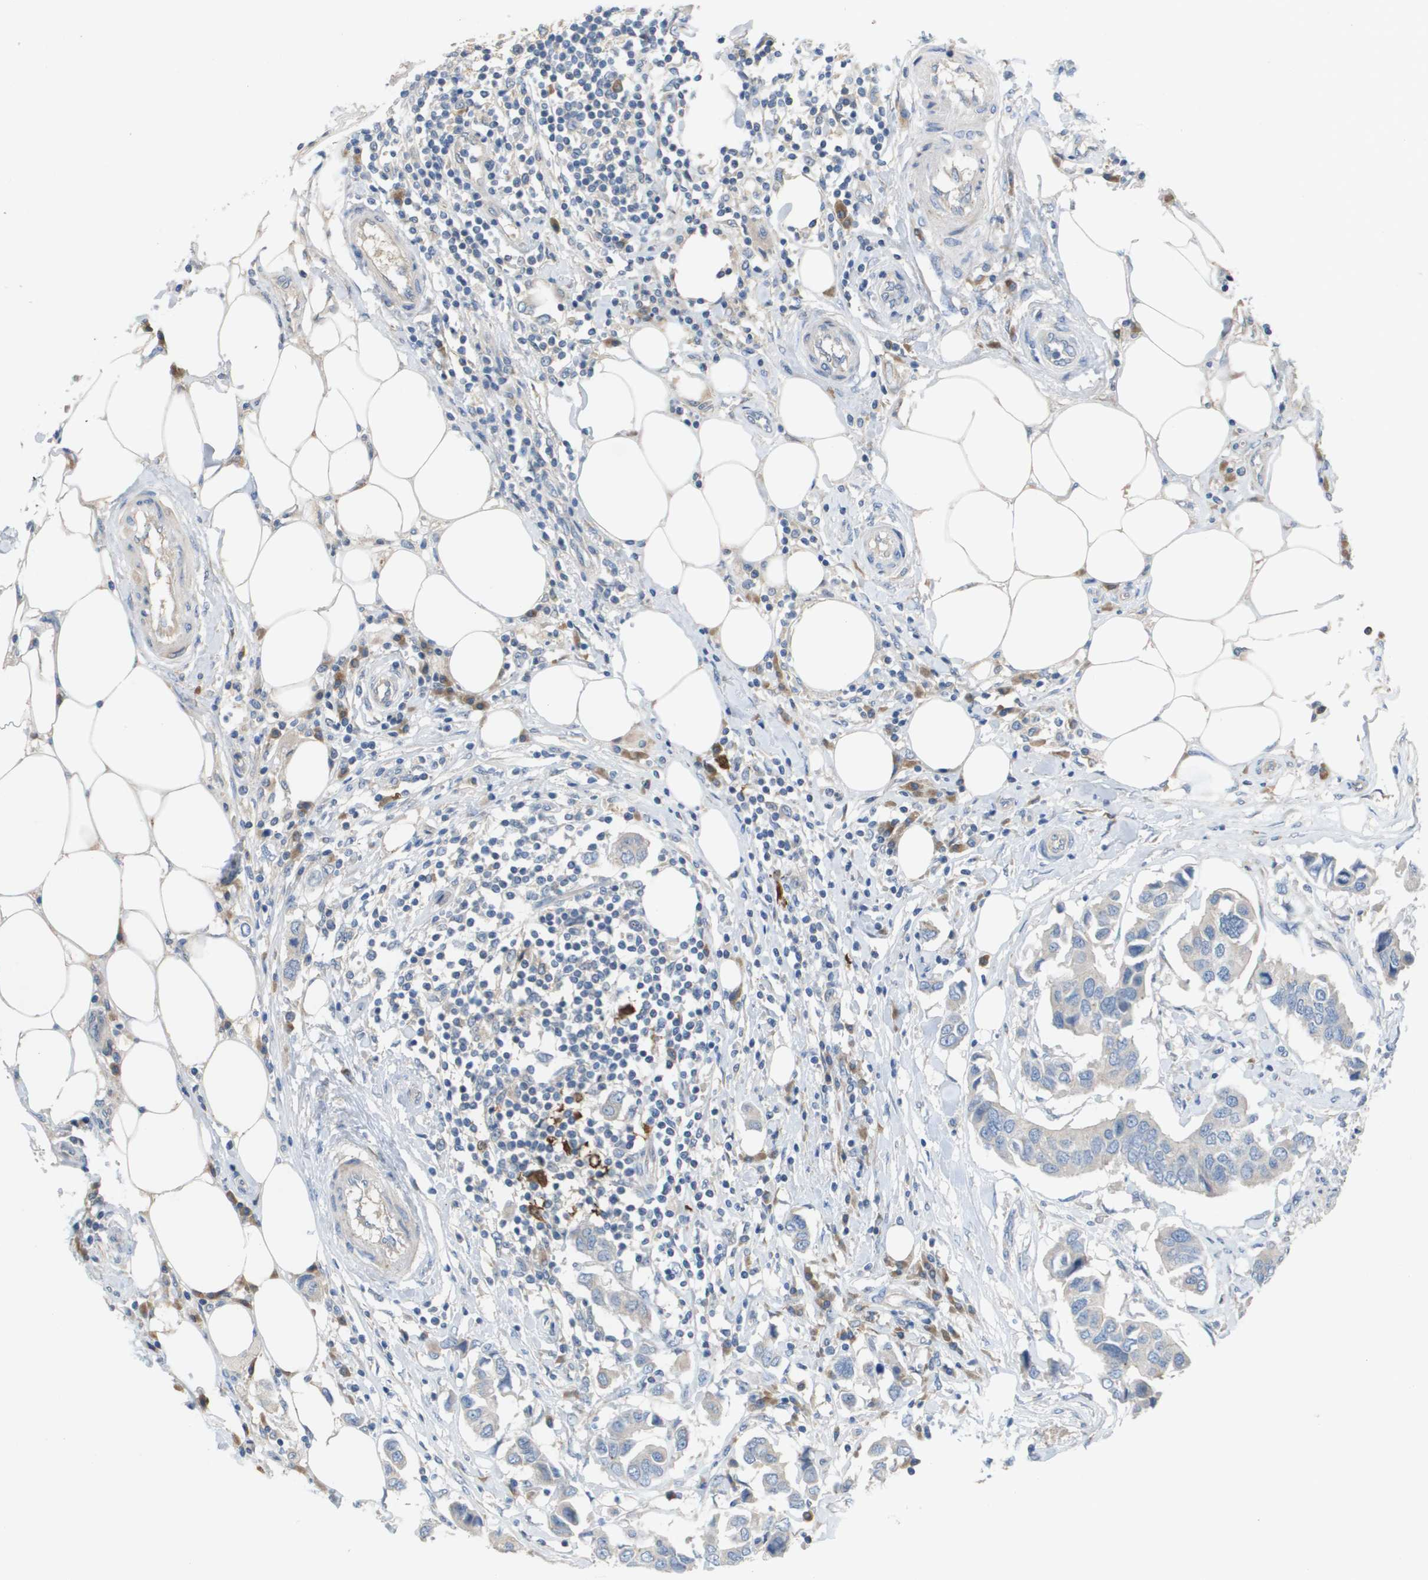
{"staining": {"intensity": "negative", "quantity": "none", "location": "none"}, "tissue": "breast cancer", "cell_type": "Tumor cells", "image_type": "cancer", "snomed": [{"axis": "morphology", "description": "Duct carcinoma"}, {"axis": "topography", "description": "Breast"}], "caption": "A photomicrograph of human breast cancer (infiltrating ductal carcinoma) is negative for staining in tumor cells.", "gene": "UBA5", "patient": {"sex": "female", "age": 80}}